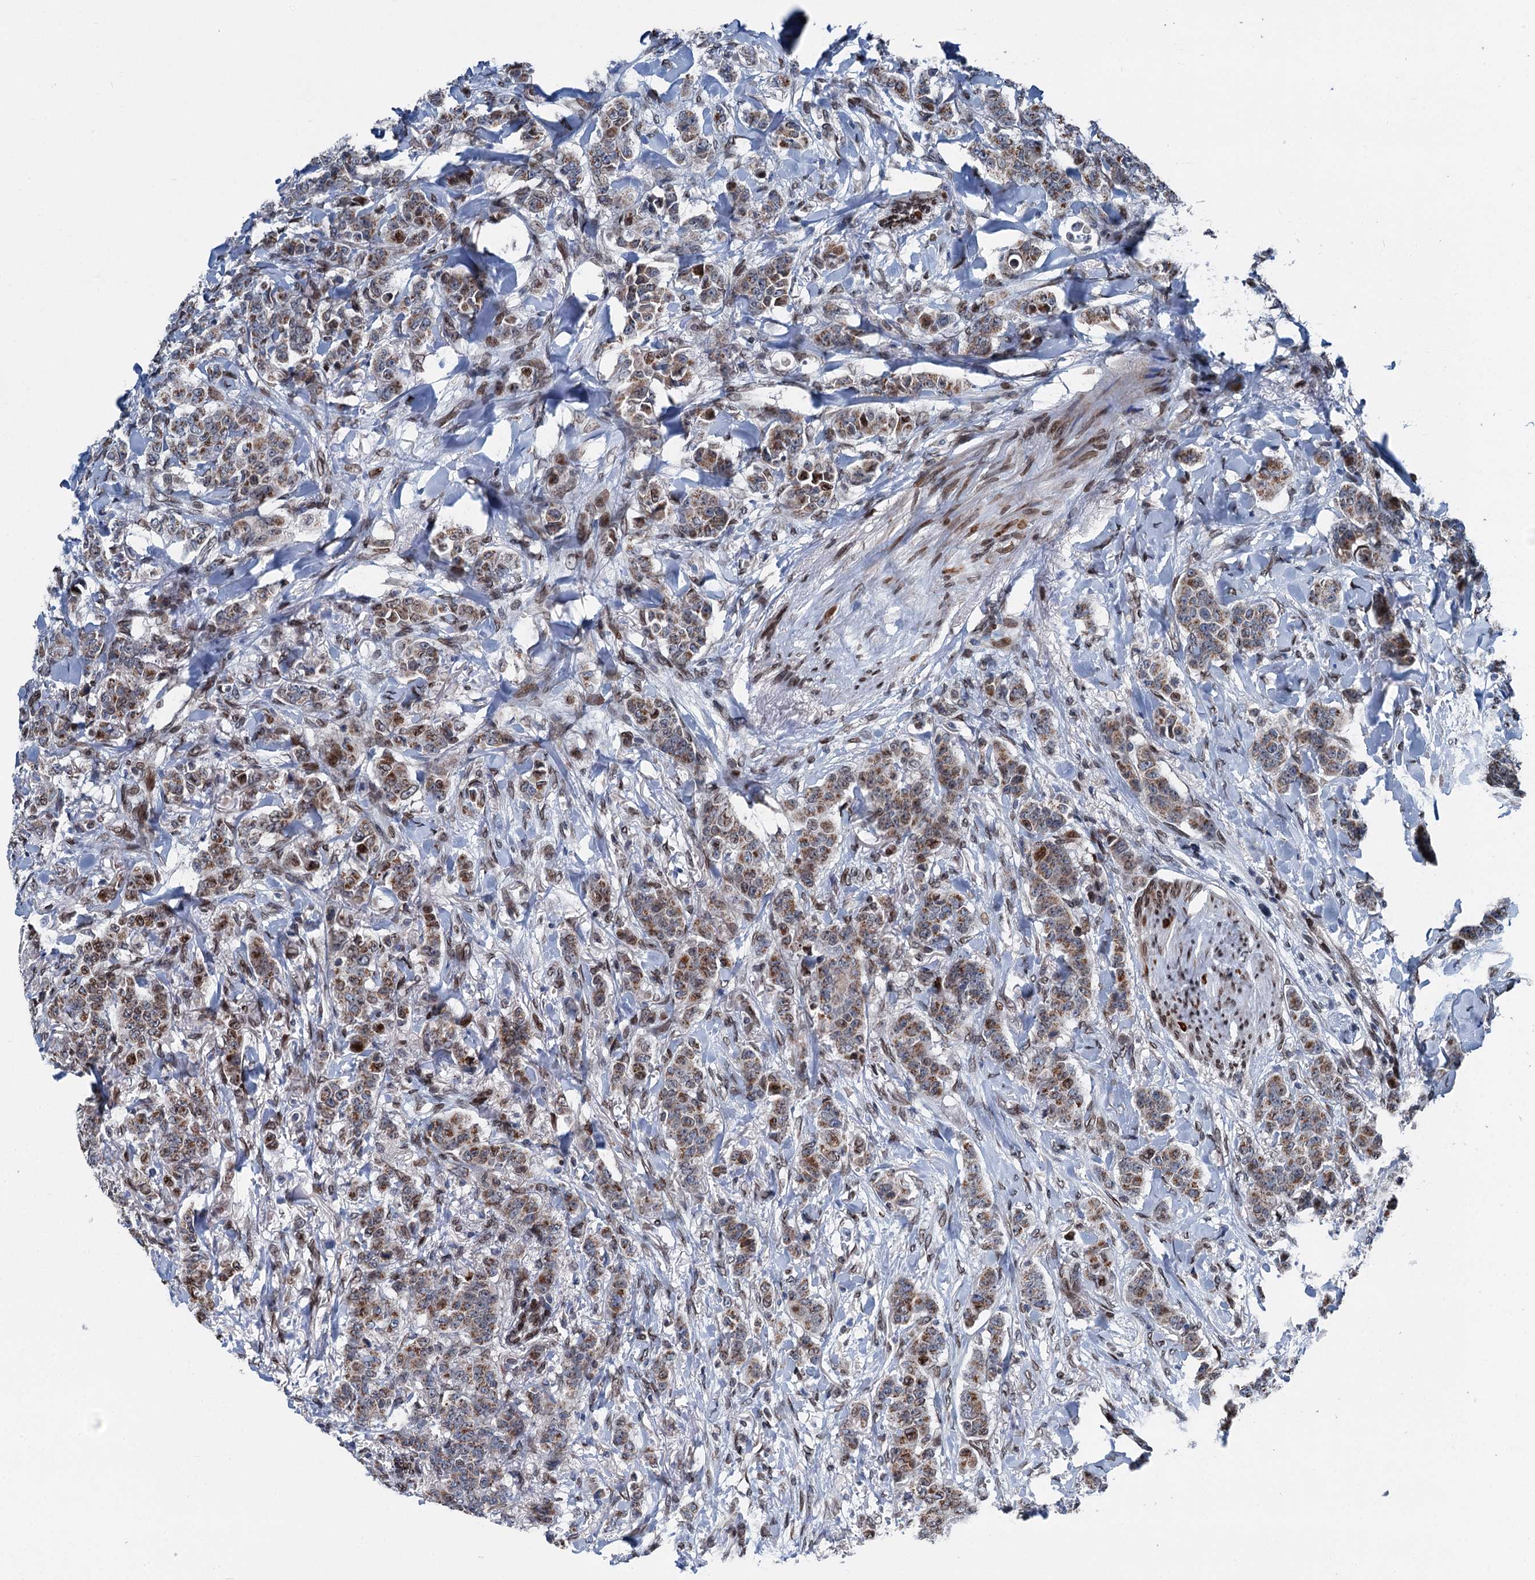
{"staining": {"intensity": "moderate", "quantity": ">75%", "location": "cytoplasmic/membranous"}, "tissue": "breast cancer", "cell_type": "Tumor cells", "image_type": "cancer", "snomed": [{"axis": "morphology", "description": "Duct carcinoma"}, {"axis": "topography", "description": "Breast"}], "caption": "Protein staining of breast invasive ductal carcinoma tissue shows moderate cytoplasmic/membranous positivity in about >75% of tumor cells.", "gene": "MRPL14", "patient": {"sex": "female", "age": 40}}